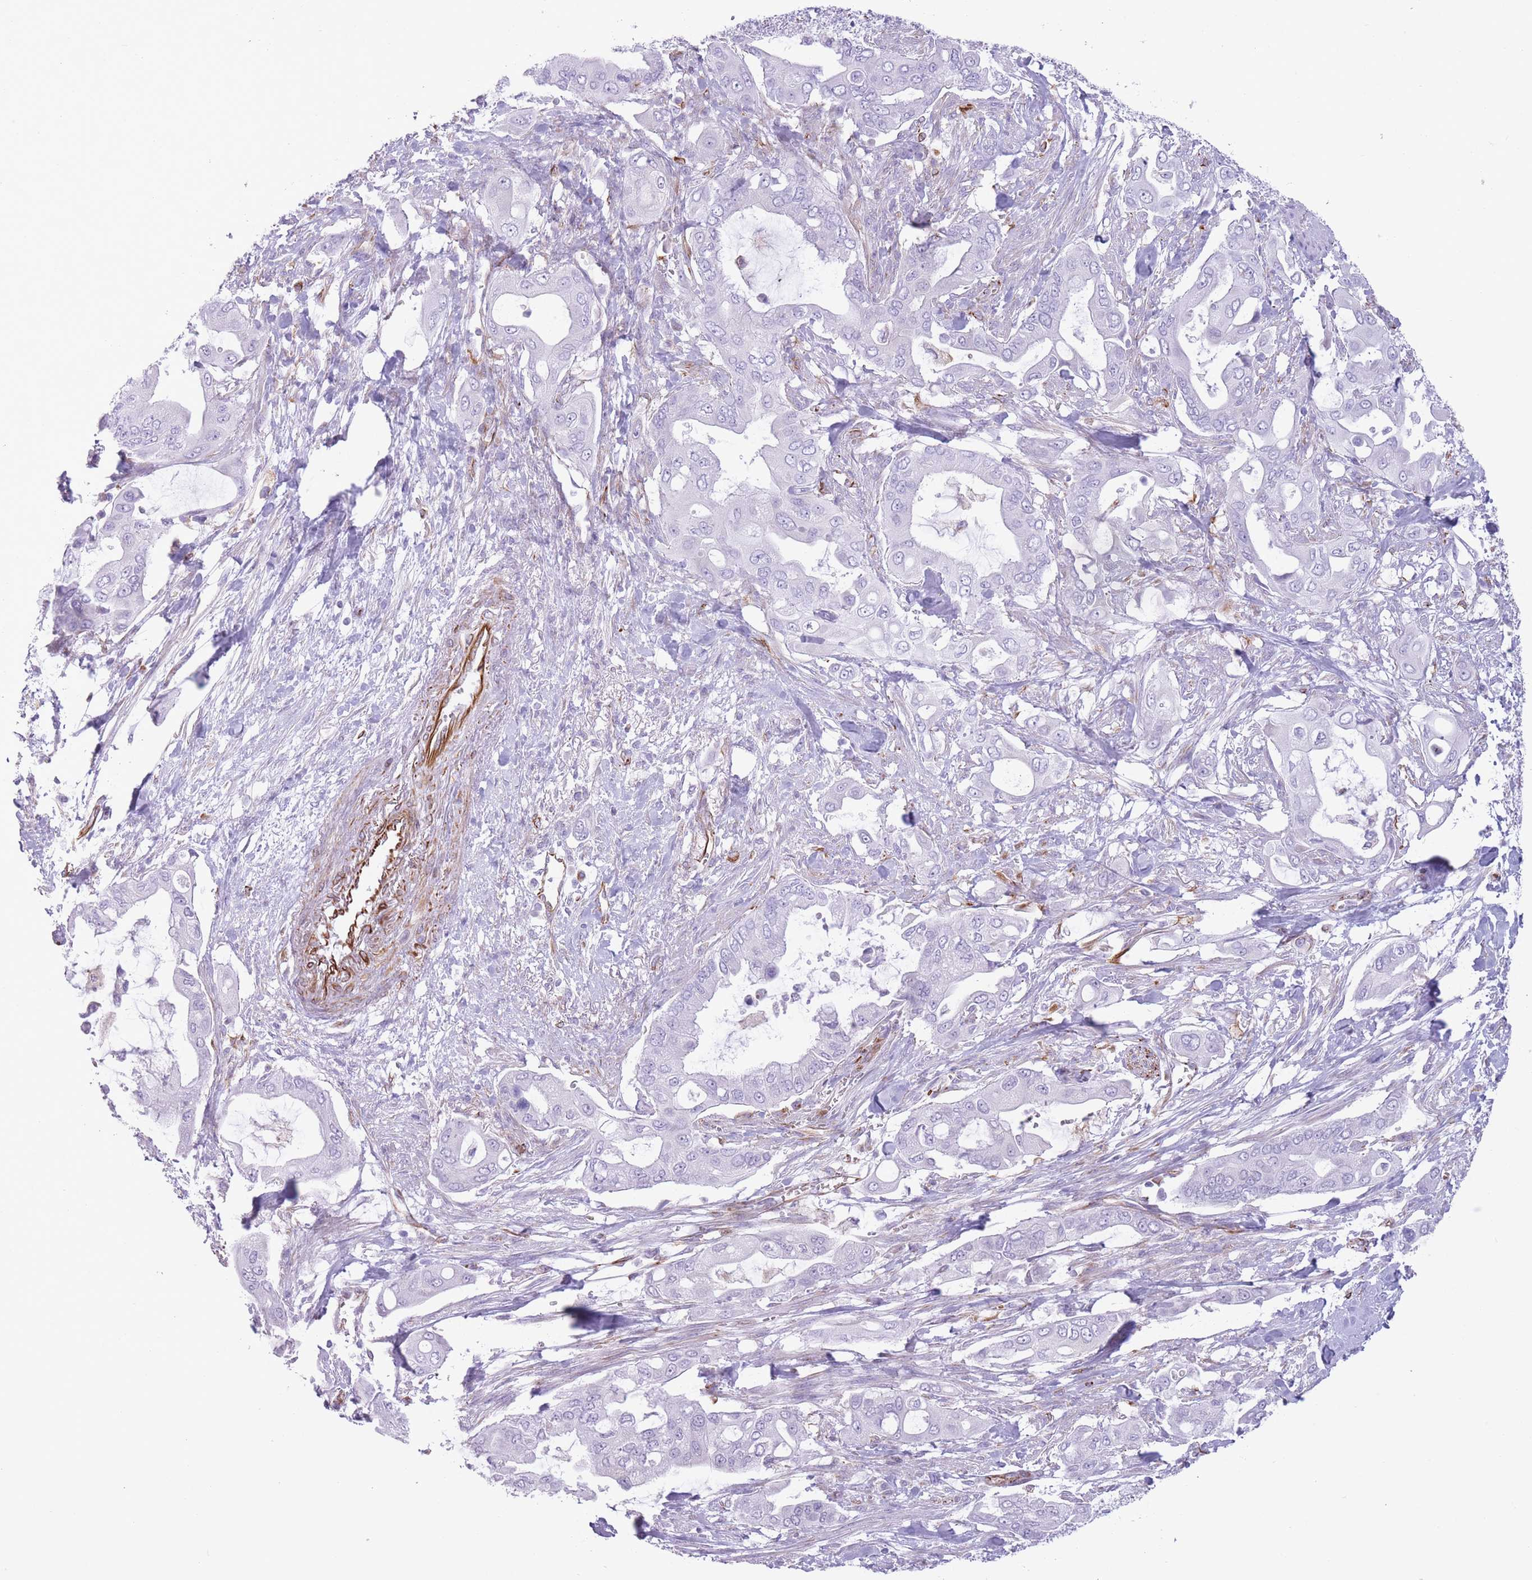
{"staining": {"intensity": "negative", "quantity": "none", "location": "none"}, "tissue": "pancreatic cancer", "cell_type": "Tumor cells", "image_type": "cancer", "snomed": [{"axis": "morphology", "description": "Adenocarcinoma, NOS"}, {"axis": "topography", "description": "Pancreas"}], "caption": "A high-resolution image shows immunohistochemistry staining of pancreatic cancer (adenocarcinoma), which displays no significant positivity in tumor cells. (DAB (3,3'-diaminobenzidine) immunohistochemistry (IHC), high magnification).", "gene": "PTCD1", "patient": {"sex": "male", "age": 57}}